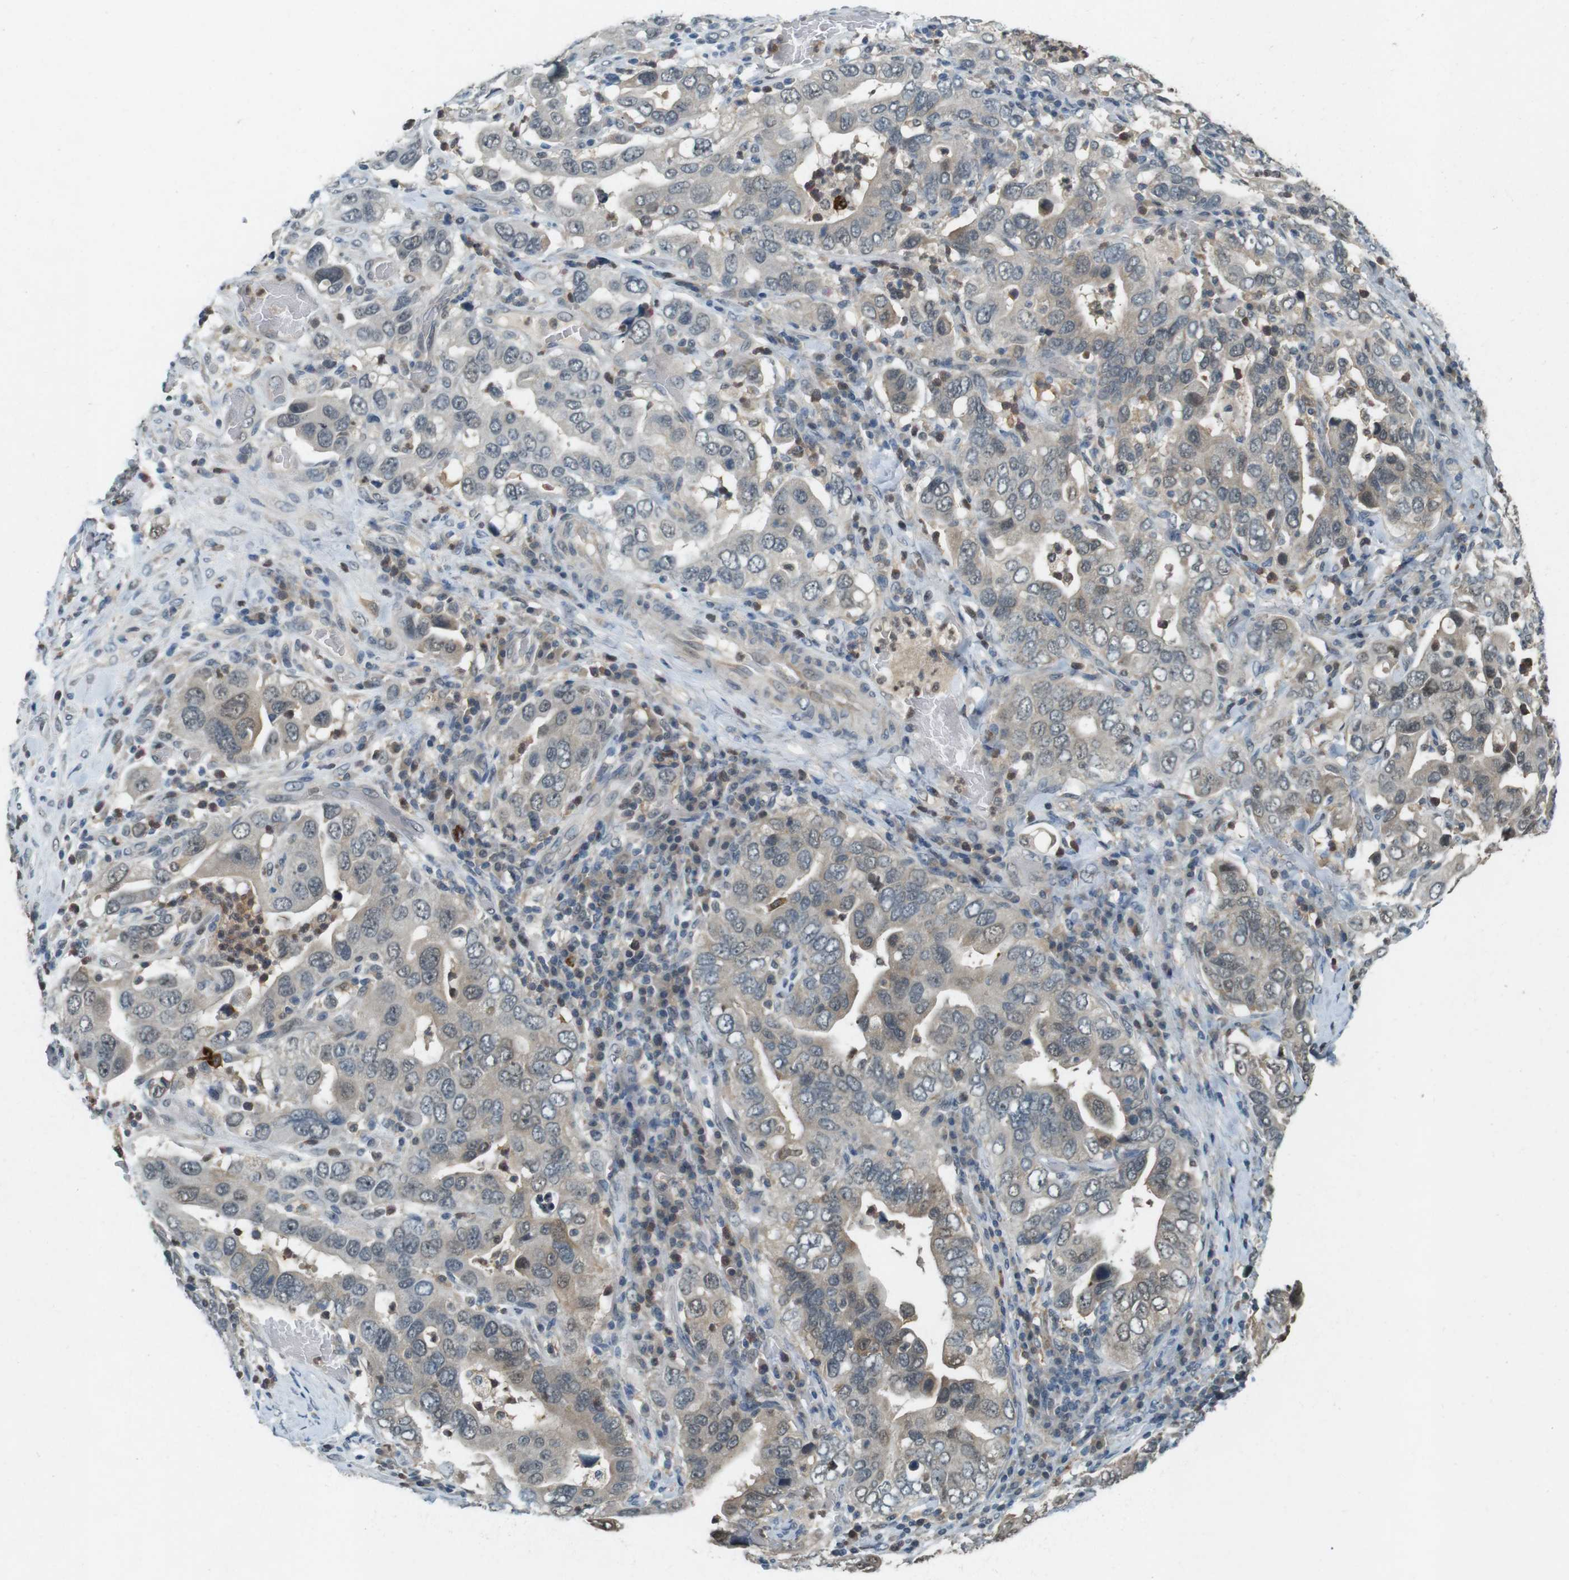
{"staining": {"intensity": "negative", "quantity": "none", "location": "none"}, "tissue": "stomach cancer", "cell_type": "Tumor cells", "image_type": "cancer", "snomed": [{"axis": "morphology", "description": "Adenocarcinoma, NOS"}, {"axis": "topography", "description": "Stomach, upper"}], "caption": "An image of human adenocarcinoma (stomach) is negative for staining in tumor cells.", "gene": "CDK14", "patient": {"sex": "male", "age": 62}}